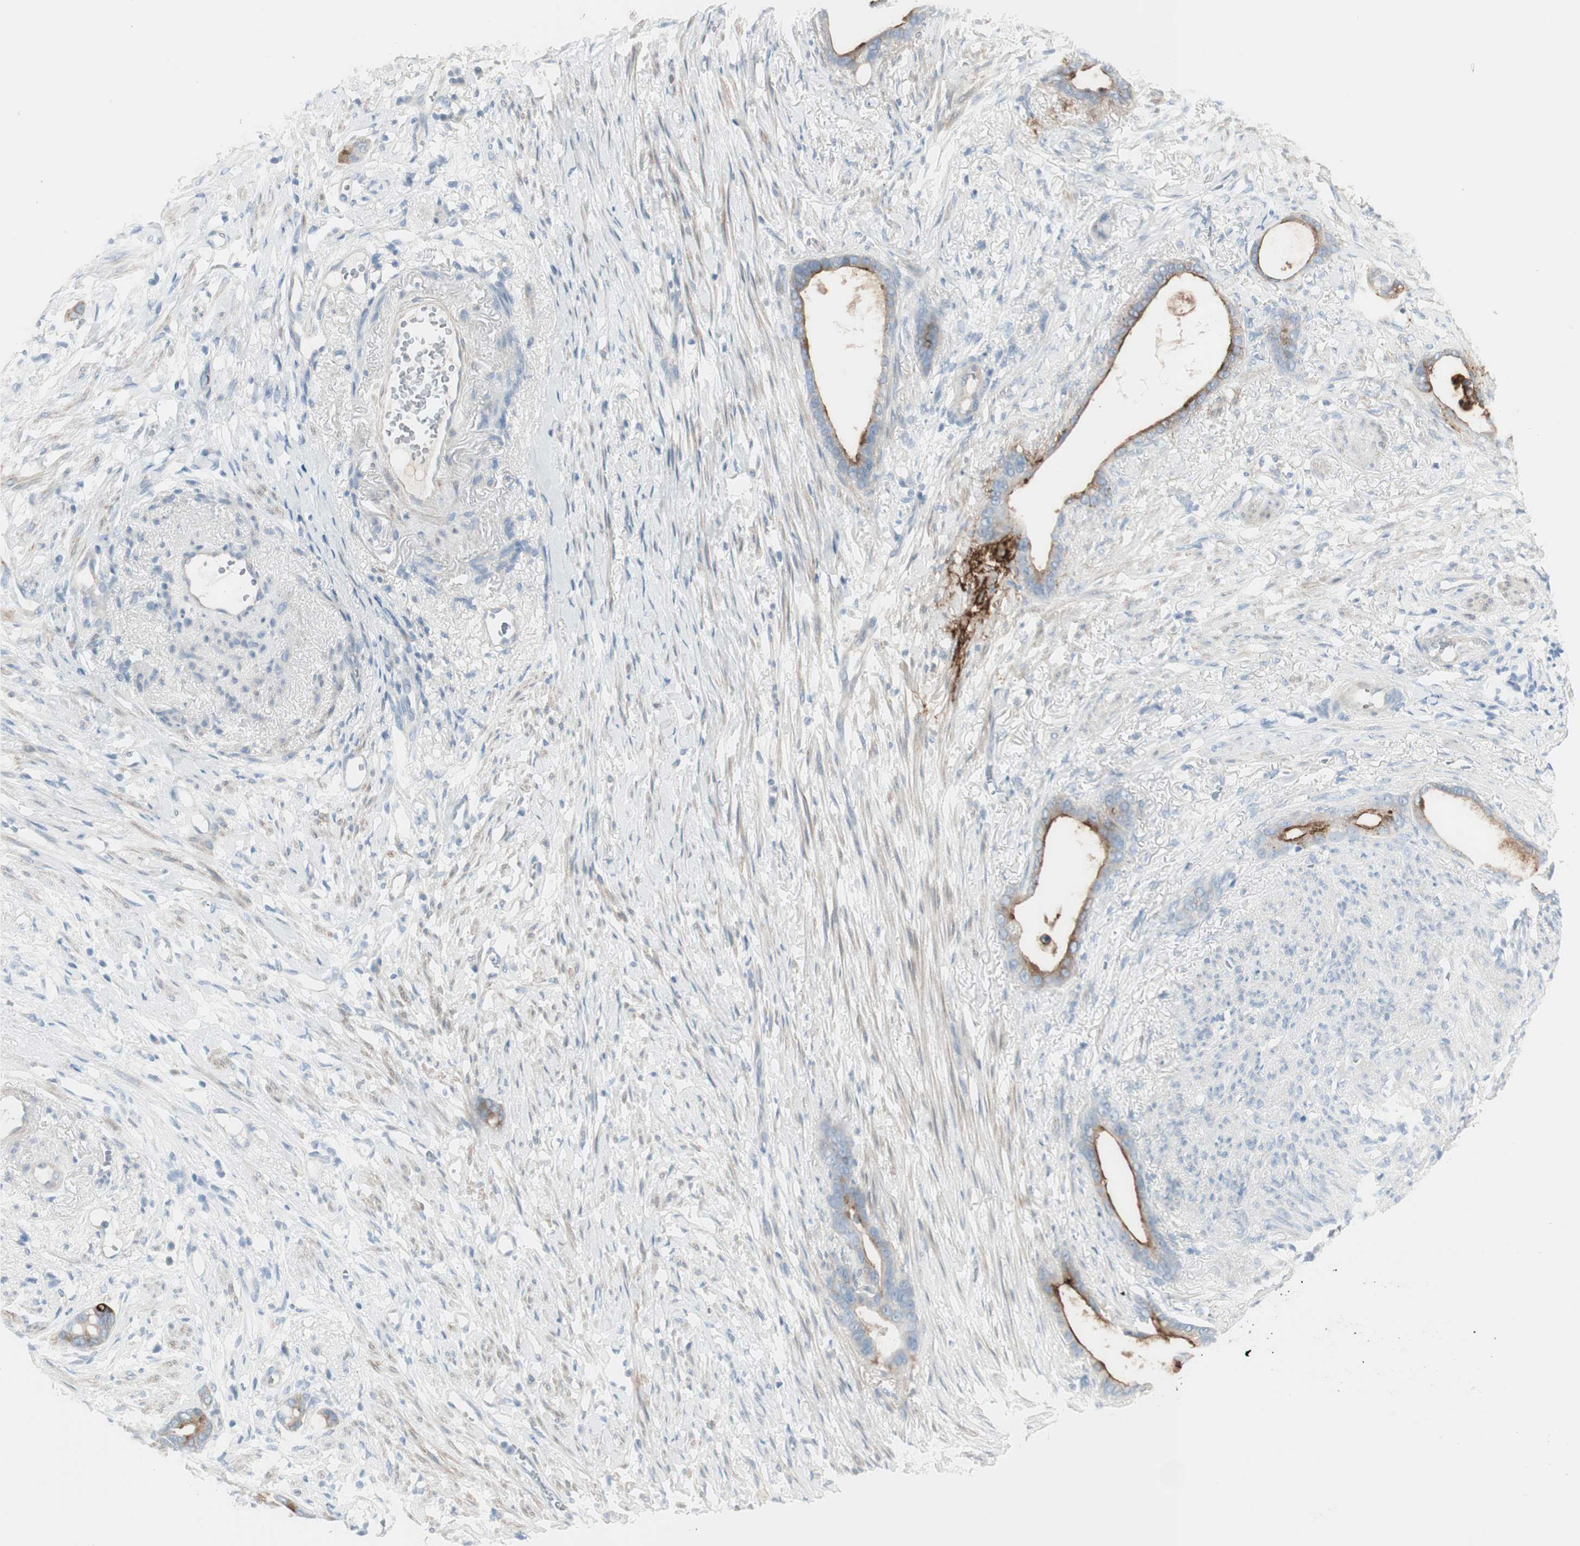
{"staining": {"intensity": "strong", "quantity": "25%-75%", "location": "cytoplasmic/membranous"}, "tissue": "stomach cancer", "cell_type": "Tumor cells", "image_type": "cancer", "snomed": [{"axis": "morphology", "description": "Adenocarcinoma, NOS"}, {"axis": "topography", "description": "Stomach"}], "caption": "A brown stain highlights strong cytoplasmic/membranous staining of a protein in human stomach adenocarcinoma tumor cells. Immunohistochemistry (ihc) stains the protein of interest in brown and the nuclei are stained blue.", "gene": "CDHR5", "patient": {"sex": "female", "age": 75}}